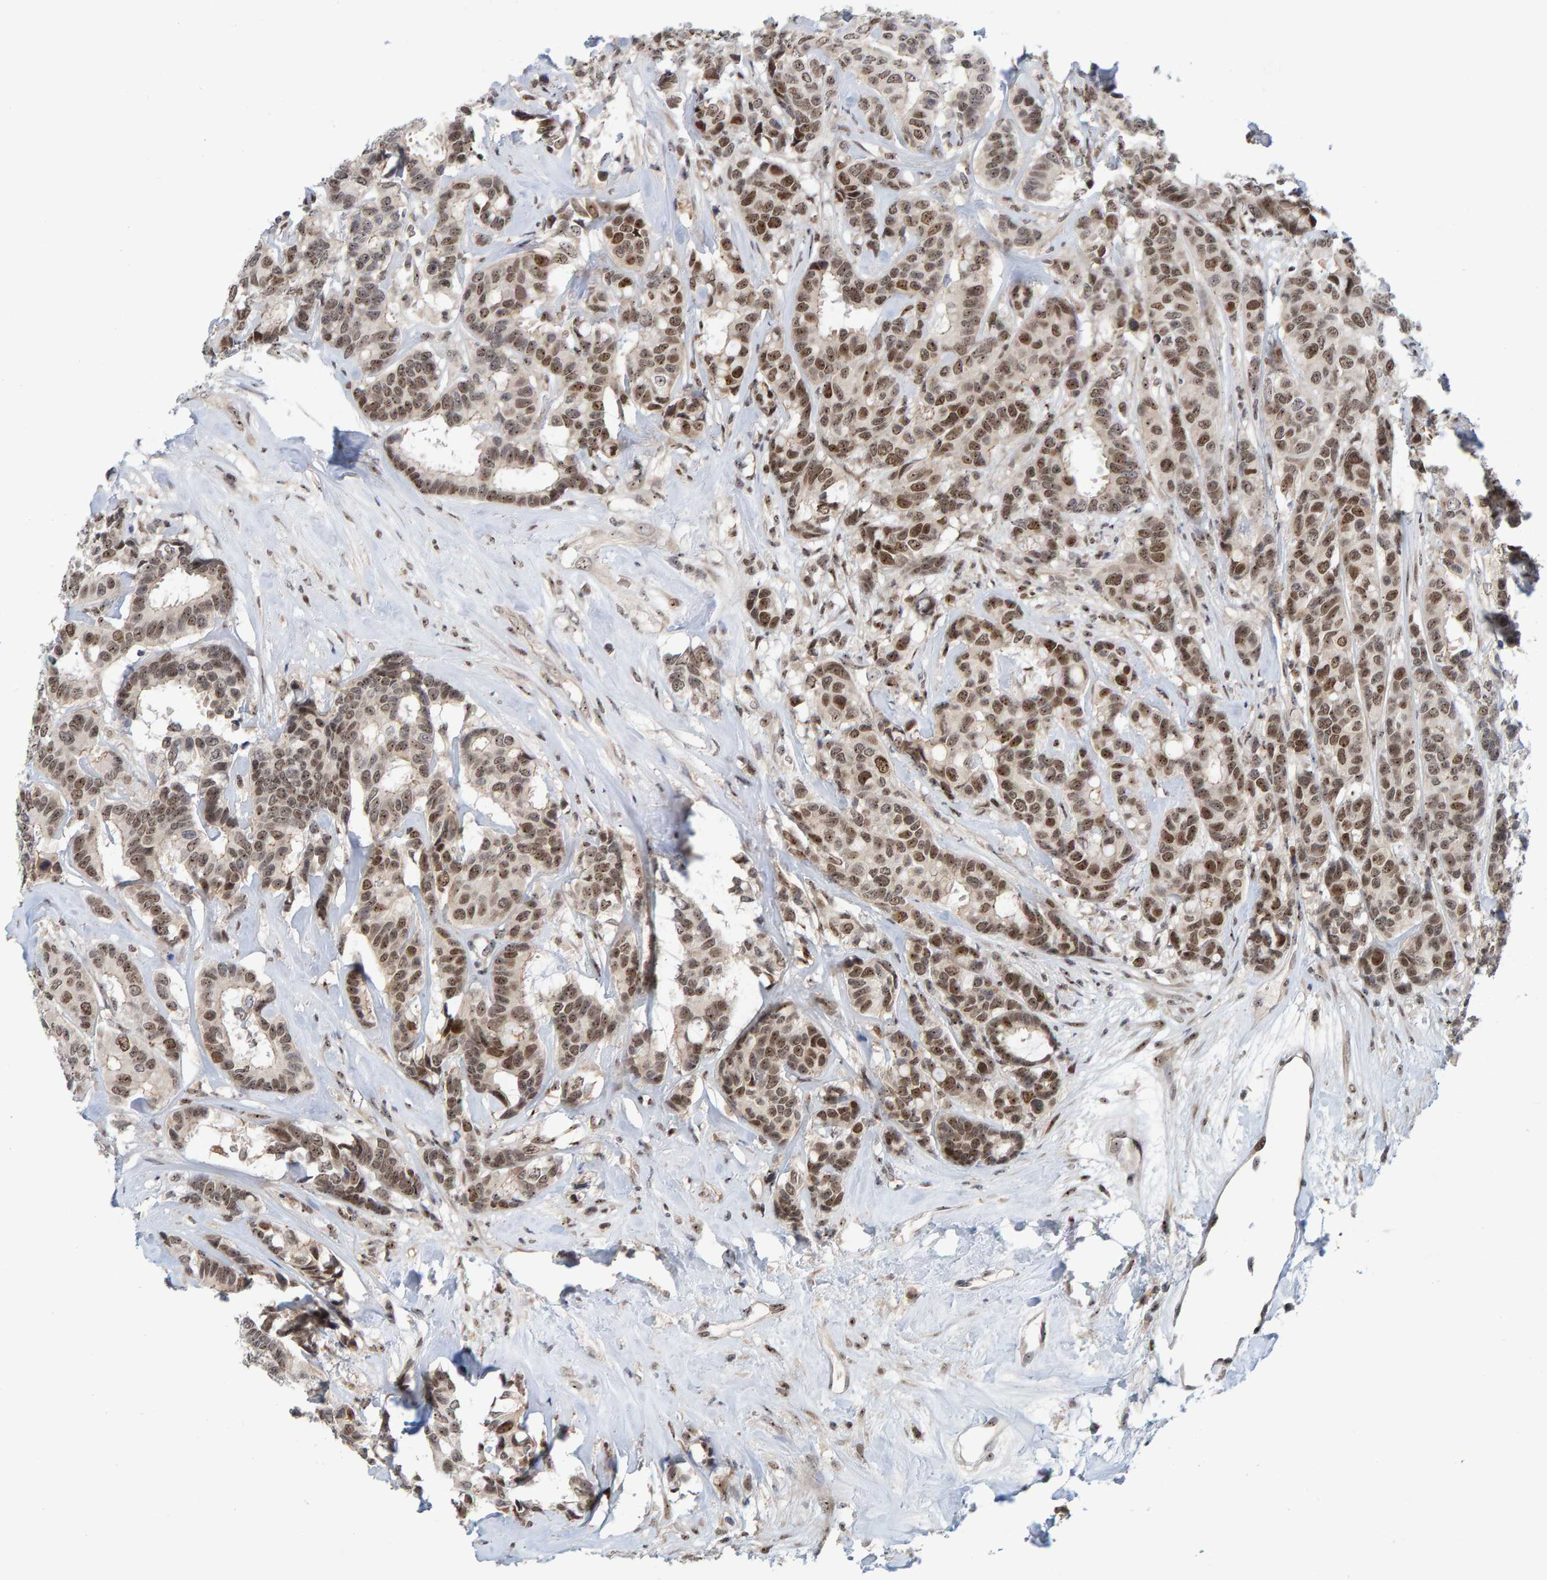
{"staining": {"intensity": "moderate", "quantity": ">75%", "location": "nuclear"}, "tissue": "breast cancer", "cell_type": "Tumor cells", "image_type": "cancer", "snomed": [{"axis": "morphology", "description": "Duct carcinoma"}, {"axis": "topography", "description": "Breast"}], "caption": "Breast intraductal carcinoma stained with a protein marker displays moderate staining in tumor cells.", "gene": "POLR1E", "patient": {"sex": "female", "age": 87}}